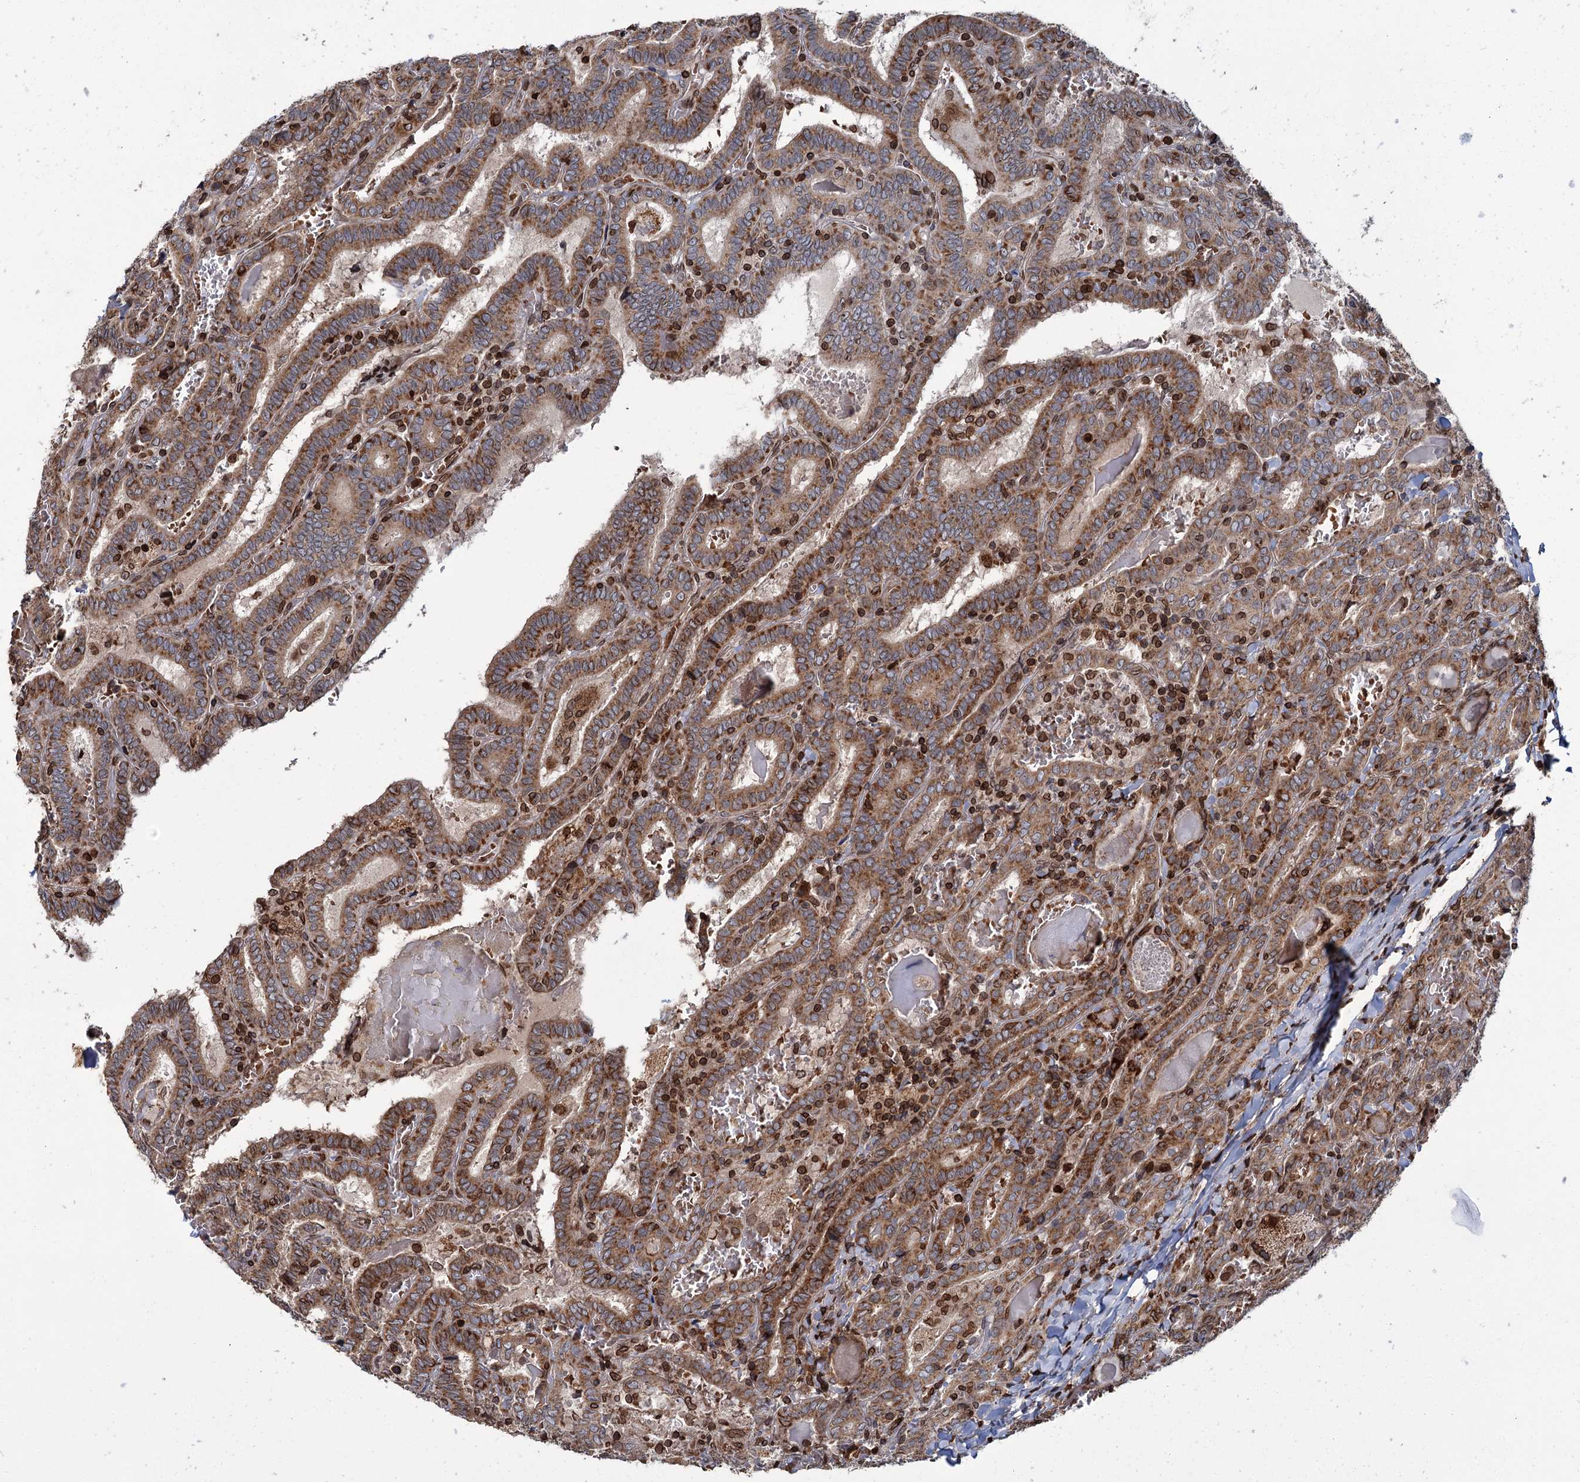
{"staining": {"intensity": "strong", "quantity": ">75%", "location": "cytoplasmic/membranous"}, "tissue": "thyroid cancer", "cell_type": "Tumor cells", "image_type": "cancer", "snomed": [{"axis": "morphology", "description": "Papillary adenocarcinoma, NOS"}, {"axis": "topography", "description": "Thyroid gland"}], "caption": "Tumor cells show high levels of strong cytoplasmic/membranous positivity in about >75% of cells in thyroid cancer.", "gene": "CFAP46", "patient": {"sex": "female", "age": 72}}